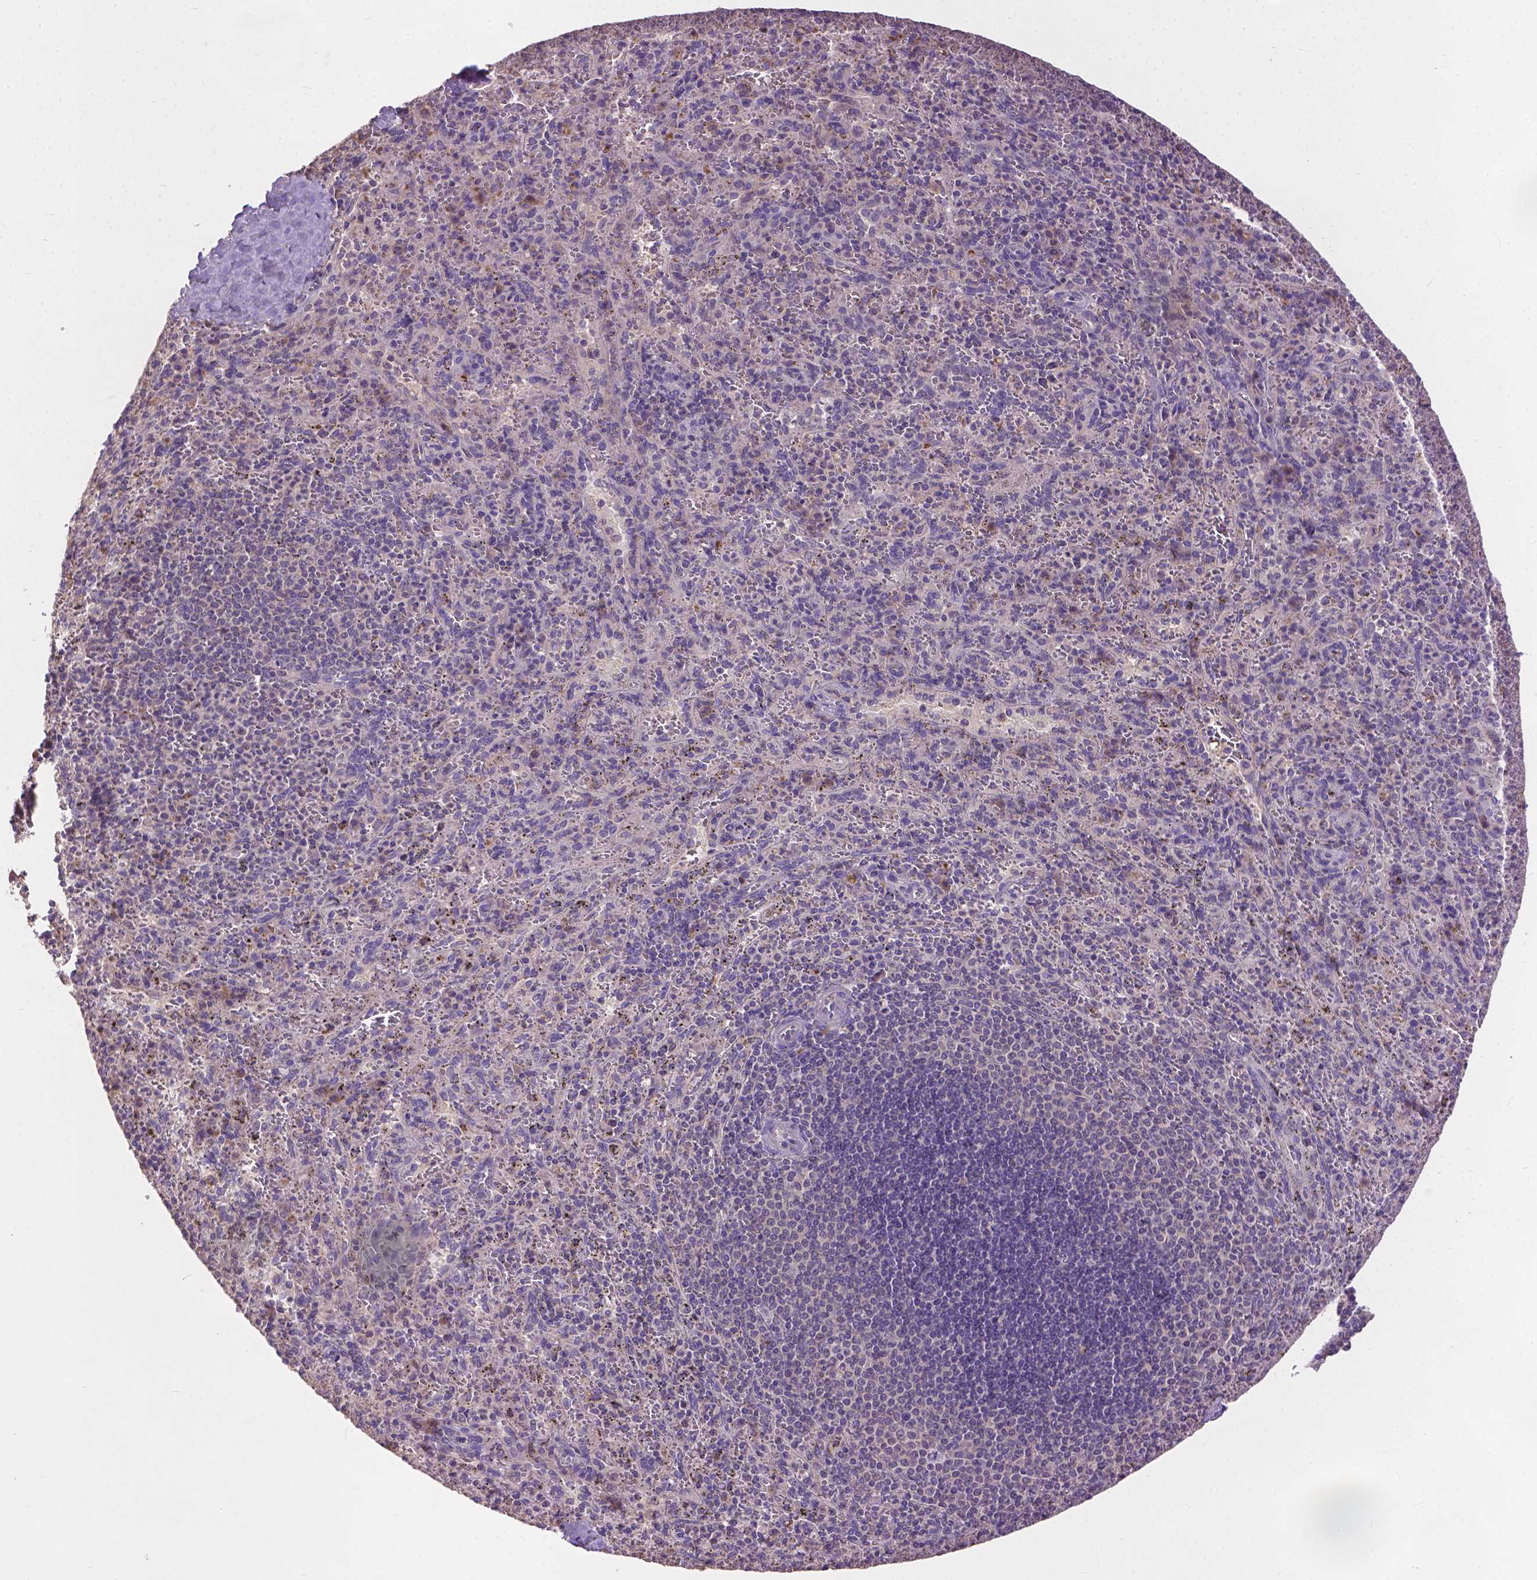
{"staining": {"intensity": "negative", "quantity": "none", "location": "none"}, "tissue": "spleen", "cell_type": "Cells in red pulp", "image_type": "normal", "snomed": [{"axis": "morphology", "description": "Normal tissue, NOS"}, {"axis": "topography", "description": "Spleen"}], "caption": "High power microscopy photomicrograph of an IHC photomicrograph of normal spleen, revealing no significant positivity in cells in red pulp.", "gene": "ZNF337", "patient": {"sex": "male", "age": 57}}